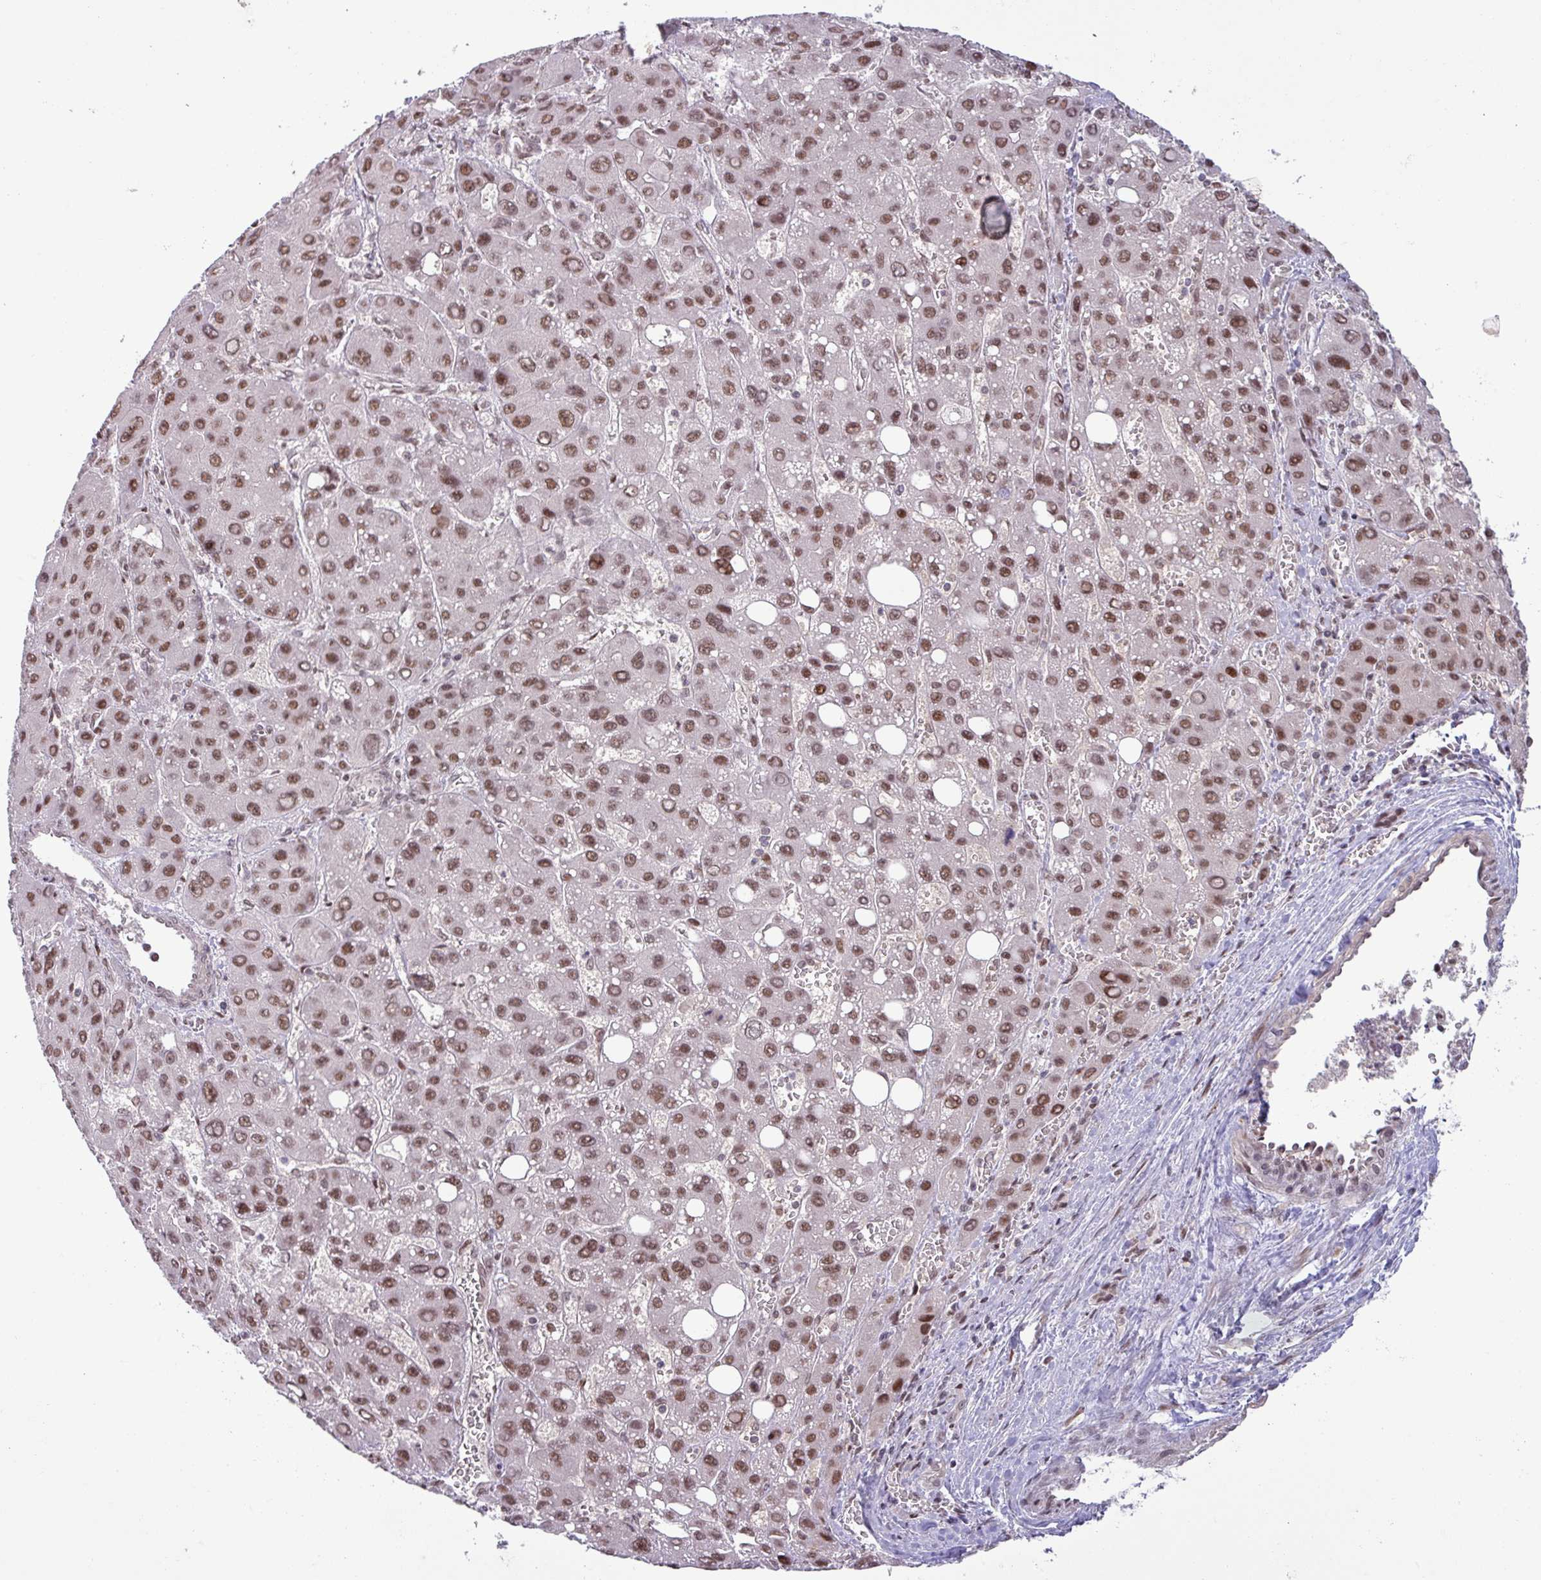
{"staining": {"intensity": "moderate", "quantity": ">75%", "location": "nuclear"}, "tissue": "liver cancer", "cell_type": "Tumor cells", "image_type": "cancer", "snomed": [{"axis": "morphology", "description": "Carcinoma, Hepatocellular, NOS"}, {"axis": "topography", "description": "Liver"}], "caption": "Moderate nuclear staining is appreciated in approximately >75% of tumor cells in liver cancer (hepatocellular carcinoma).", "gene": "PTPN20", "patient": {"sex": "male", "age": 55}}